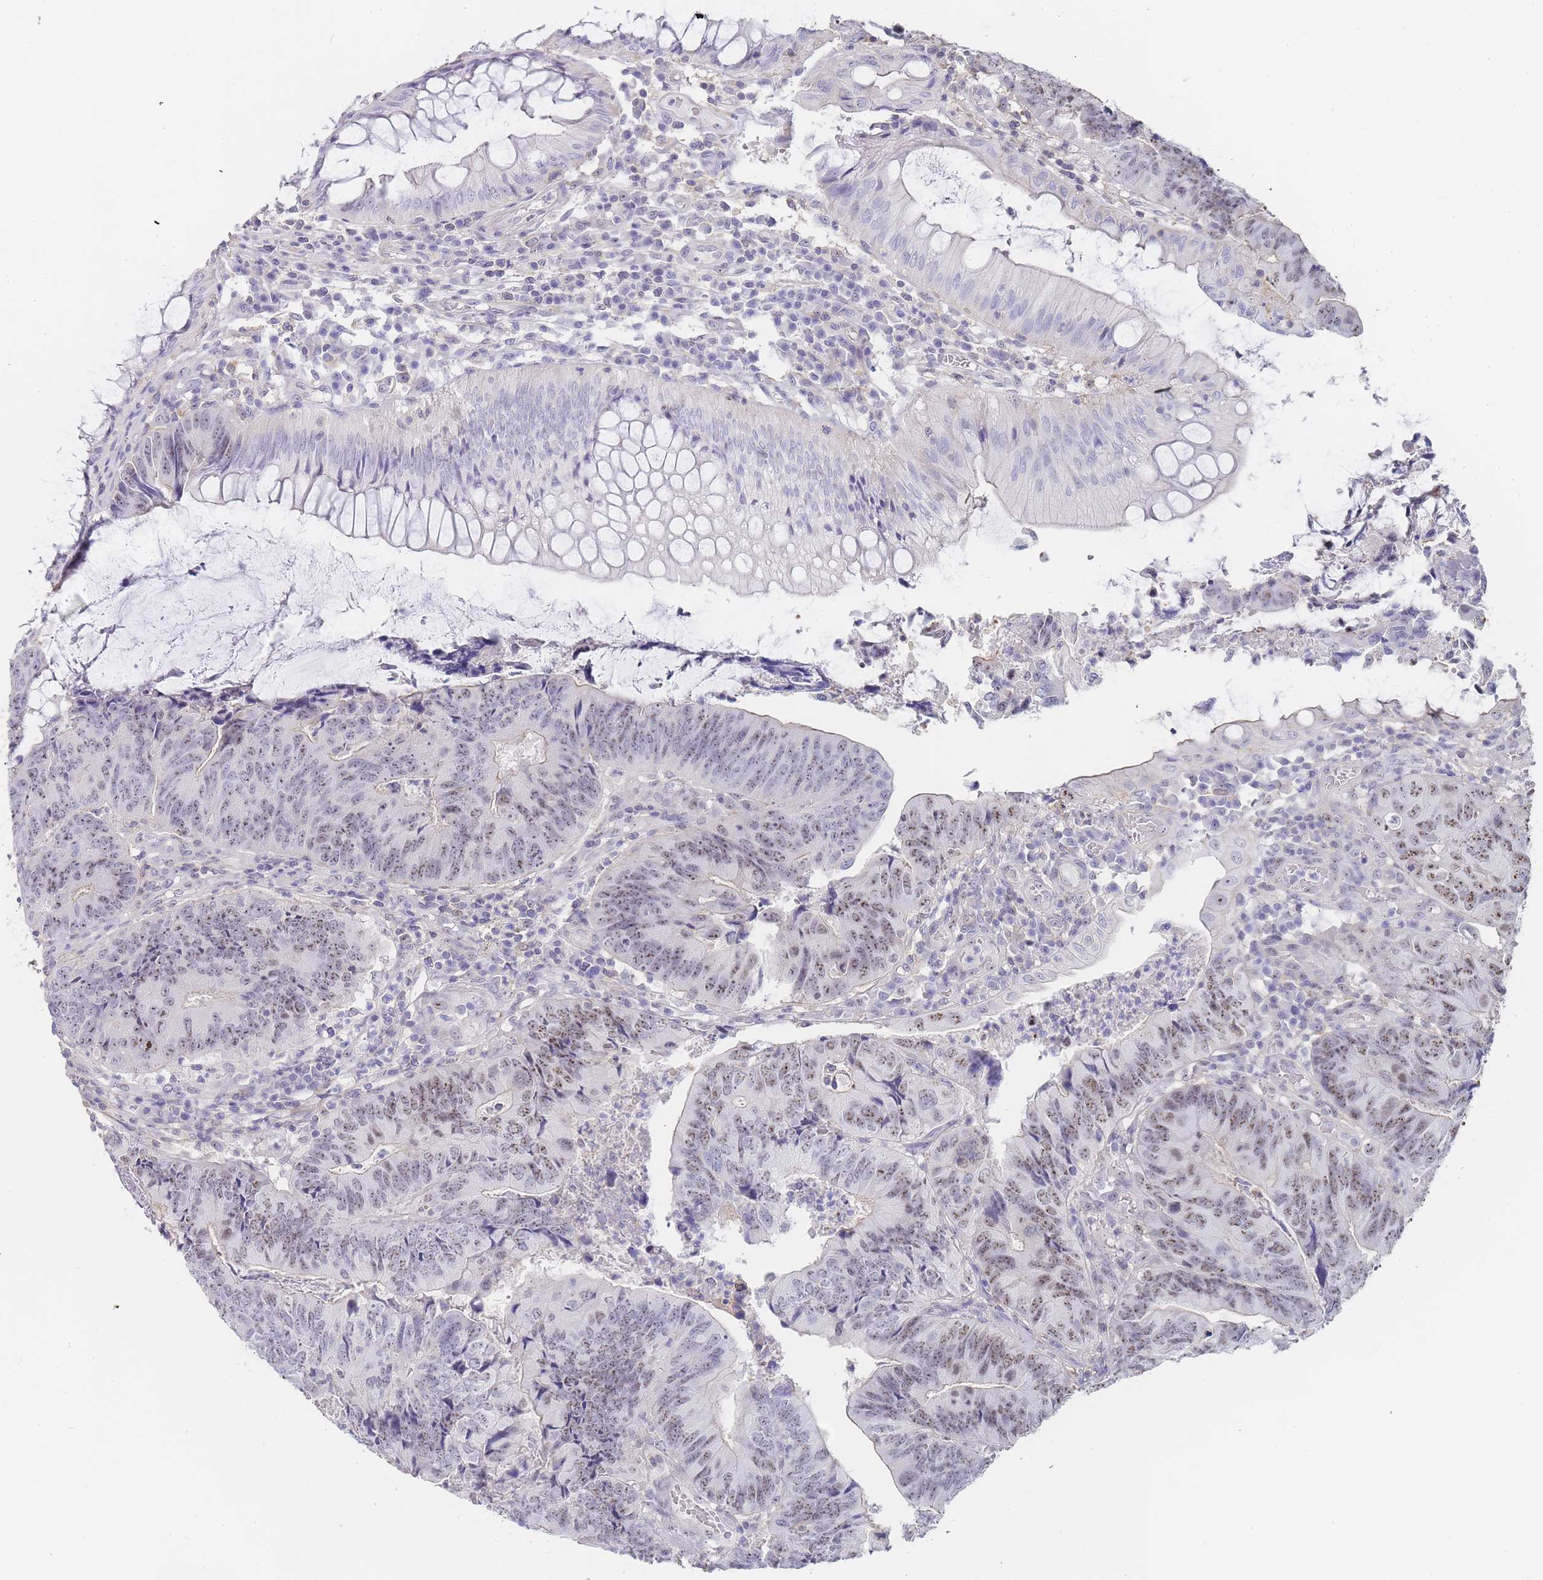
{"staining": {"intensity": "moderate", "quantity": "25%-75%", "location": "nuclear"}, "tissue": "colorectal cancer", "cell_type": "Tumor cells", "image_type": "cancer", "snomed": [{"axis": "morphology", "description": "Adenocarcinoma, NOS"}, {"axis": "topography", "description": "Colon"}], "caption": "The histopathology image shows a brown stain indicating the presence of a protein in the nuclear of tumor cells in colorectal cancer. Using DAB (3,3'-diaminobenzidine) (brown) and hematoxylin (blue) stains, captured at high magnification using brightfield microscopy.", "gene": "NOP14", "patient": {"sex": "female", "age": 67}}